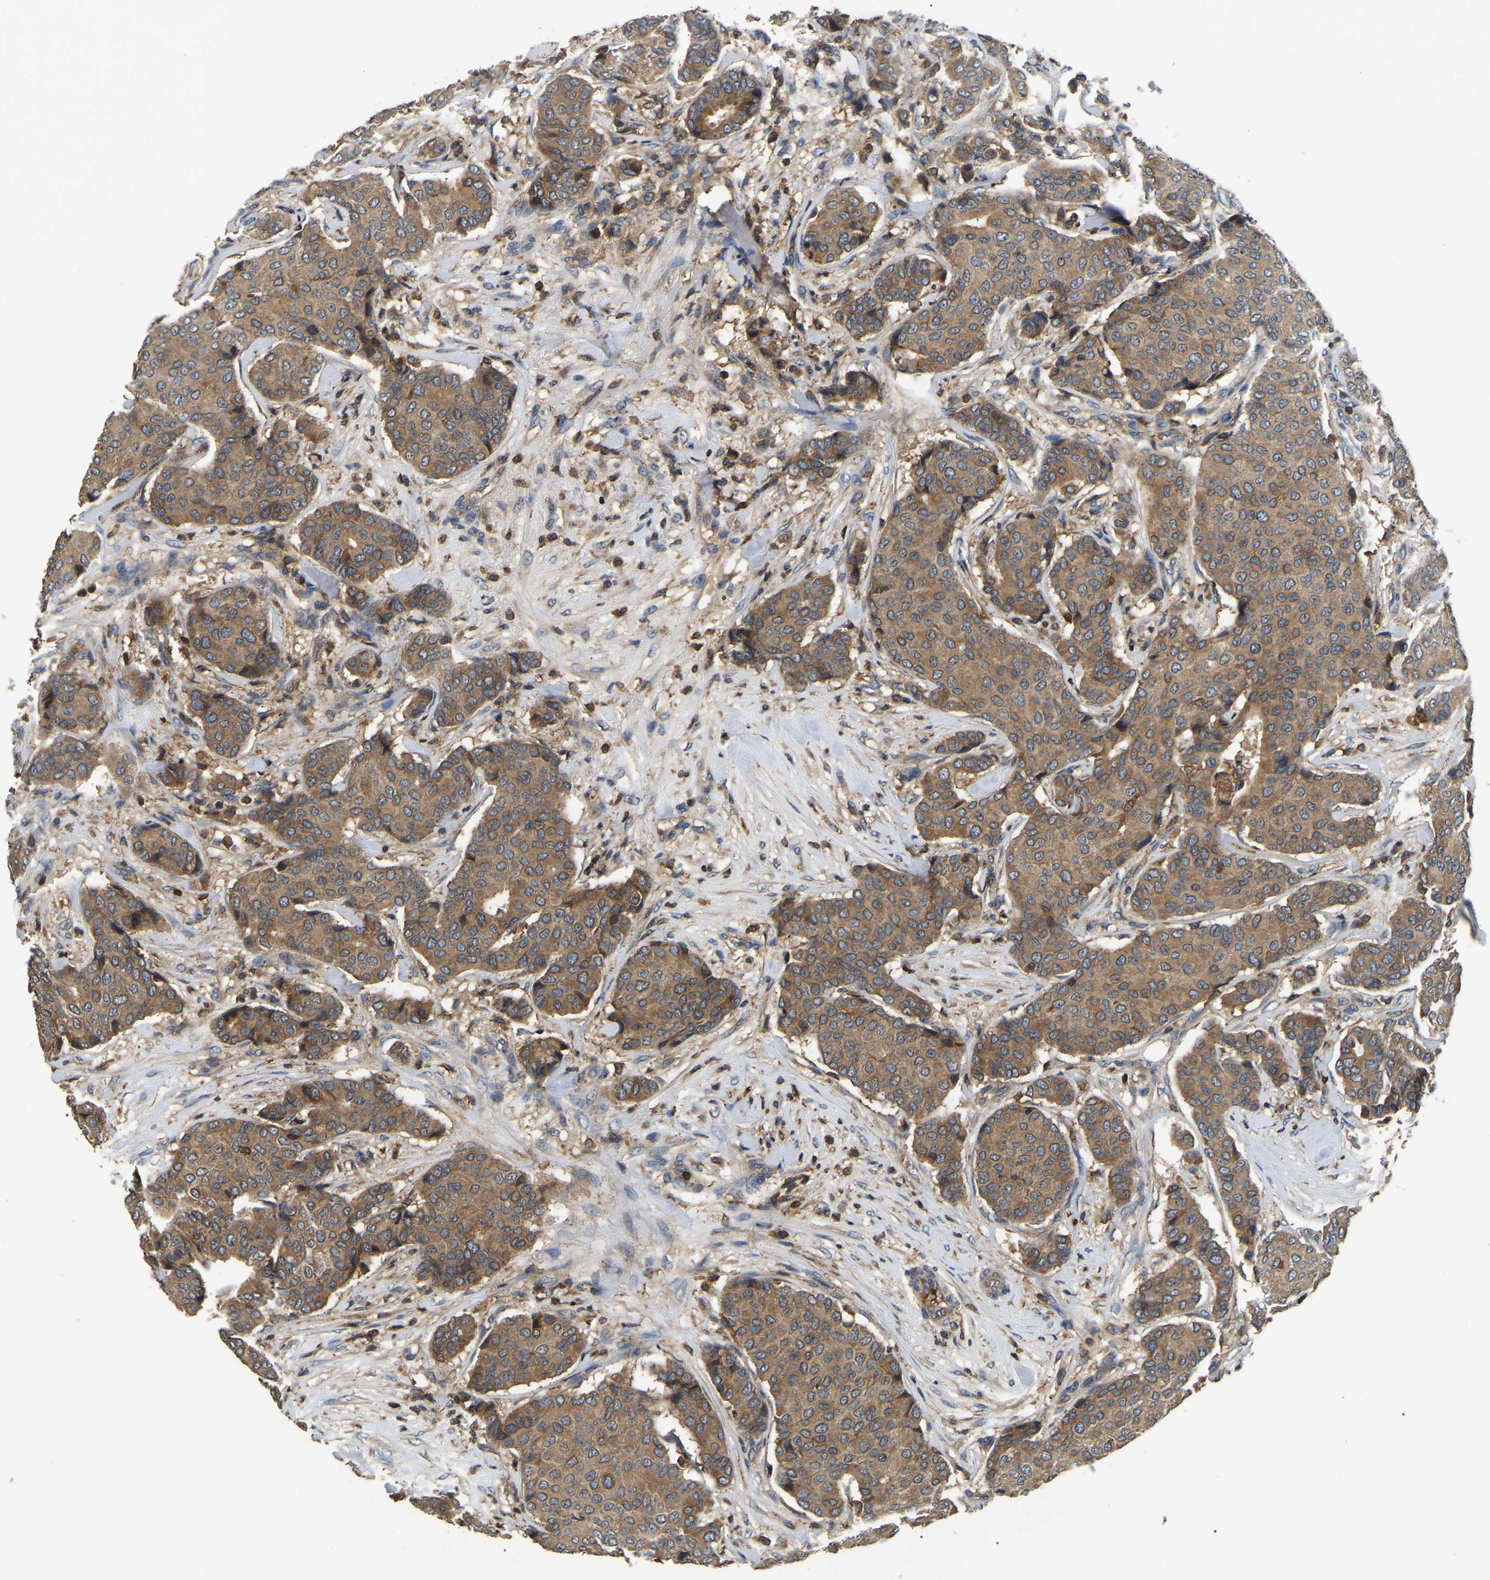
{"staining": {"intensity": "moderate", "quantity": ">75%", "location": "cytoplasmic/membranous"}, "tissue": "breast cancer", "cell_type": "Tumor cells", "image_type": "cancer", "snomed": [{"axis": "morphology", "description": "Duct carcinoma"}, {"axis": "topography", "description": "Breast"}], "caption": "Breast invasive ductal carcinoma stained for a protein (brown) demonstrates moderate cytoplasmic/membranous positive positivity in about >75% of tumor cells.", "gene": "SMPD2", "patient": {"sex": "female", "age": 75}}